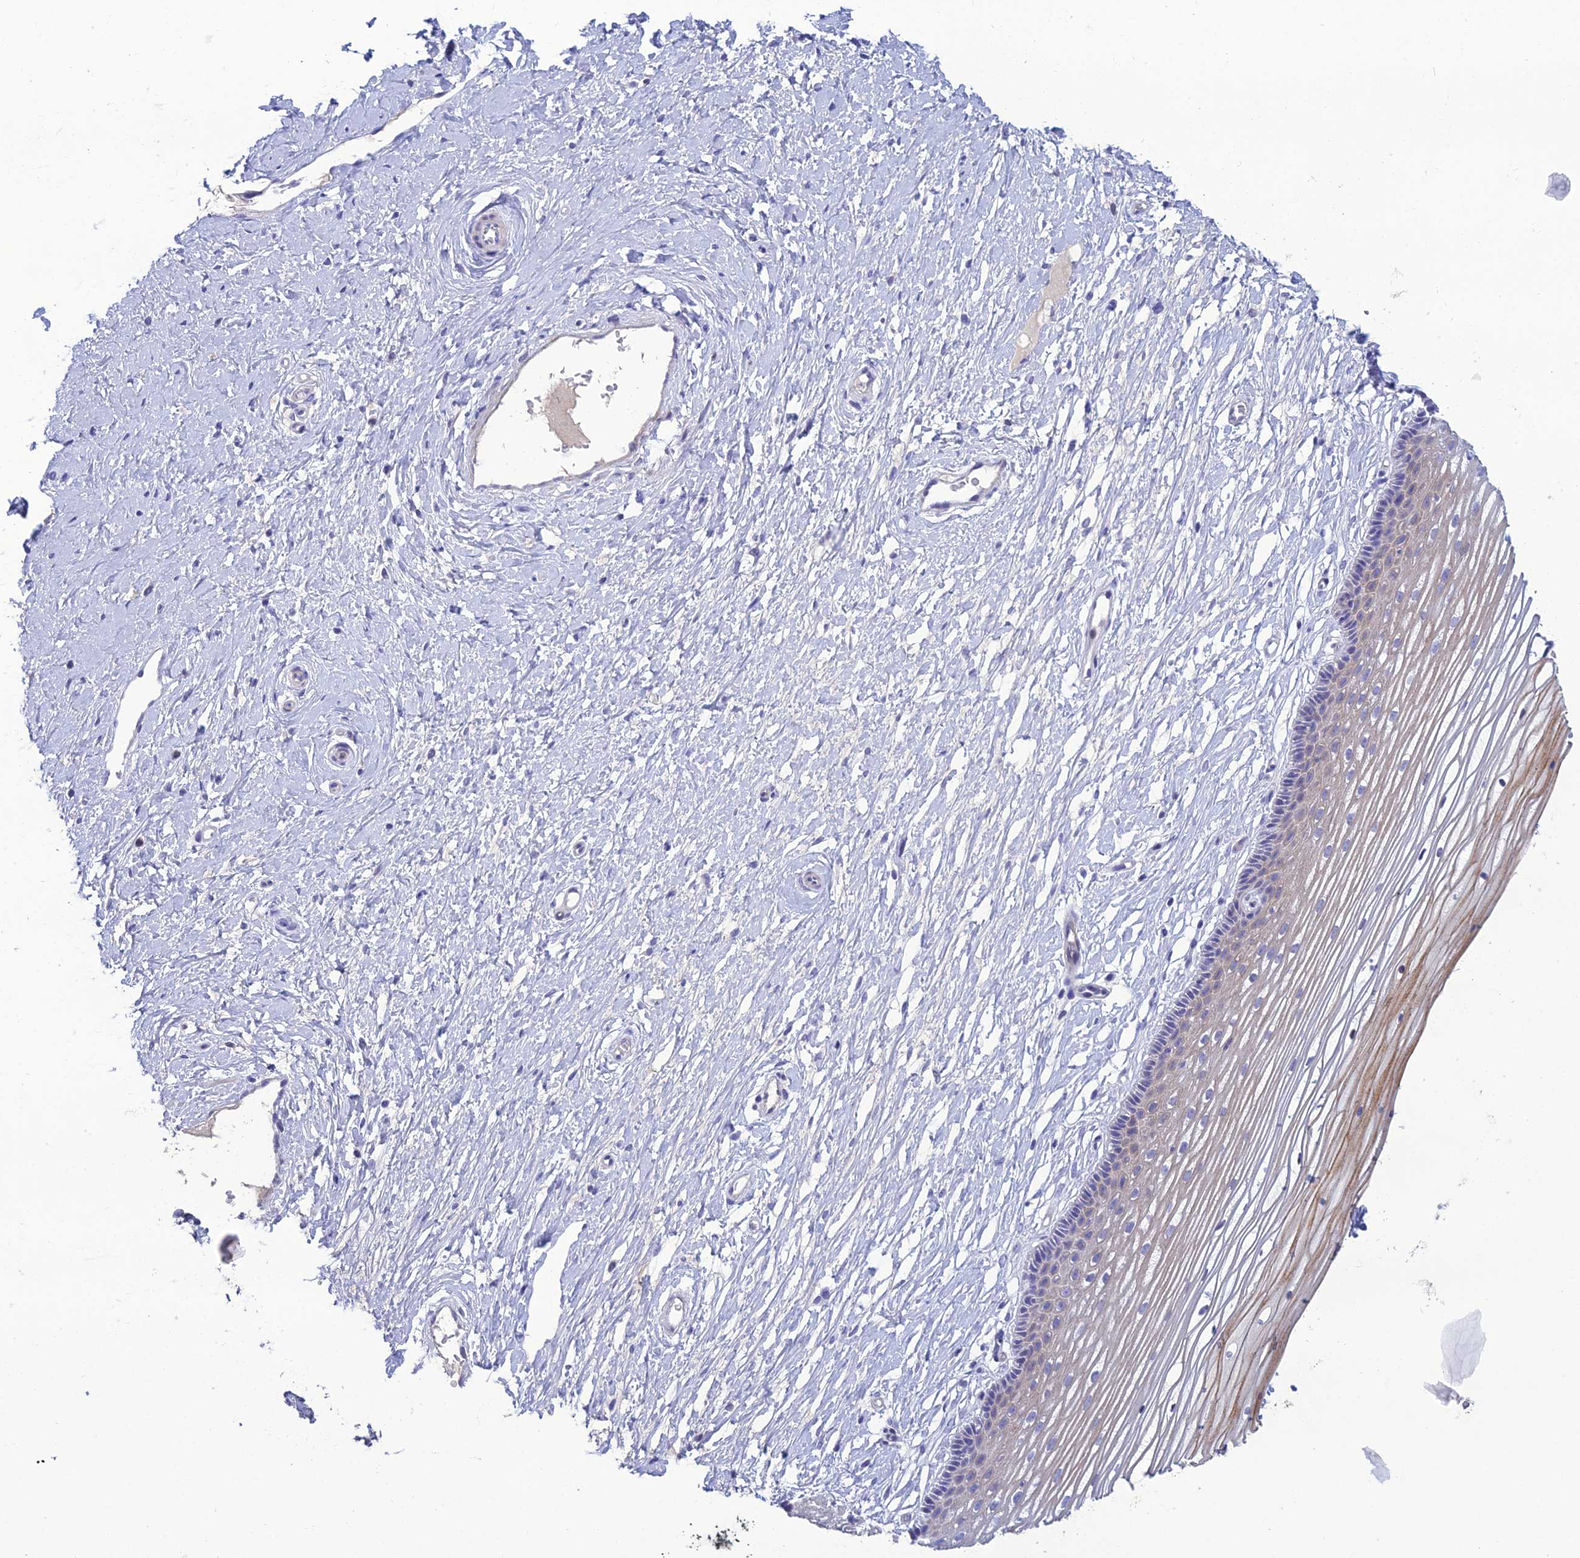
{"staining": {"intensity": "weak", "quantity": "<25%", "location": "cytoplasmic/membranous"}, "tissue": "vagina", "cell_type": "Squamous epithelial cells", "image_type": "normal", "snomed": [{"axis": "morphology", "description": "Normal tissue, NOS"}, {"axis": "topography", "description": "Vagina"}, {"axis": "topography", "description": "Cervix"}], "caption": "Squamous epithelial cells show no significant protein staining in benign vagina. Brightfield microscopy of immunohistochemistry (IHC) stained with DAB (3,3'-diaminobenzidine) (brown) and hematoxylin (blue), captured at high magnification.", "gene": "OR56B1", "patient": {"sex": "female", "age": 40}}